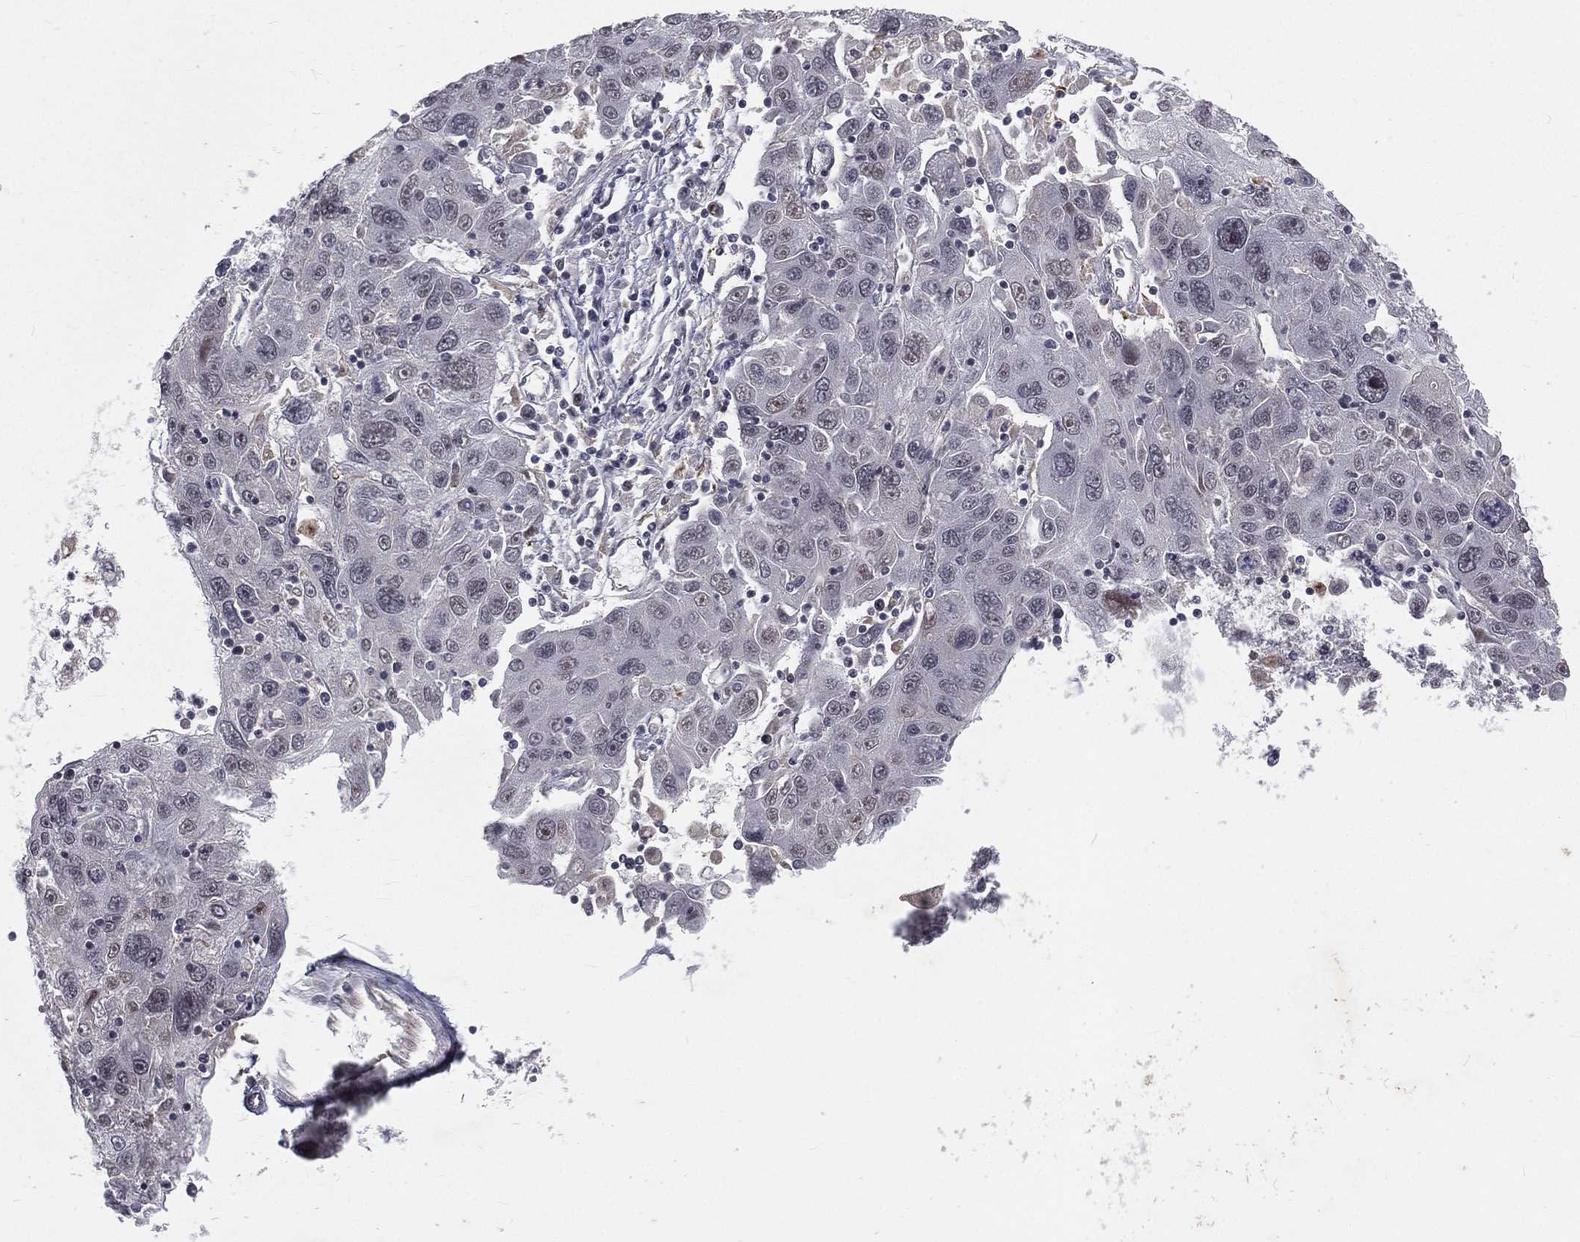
{"staining": {"intensity": "negative", "quantity": "none", "location": "none"}, "tissue": "stomach cancer", "cell_type": "Tumor cells", "image_type": "cancer", "snomed": [{"axis": "morphology", "description": "Adenocarcinoma, NOS"}, {"axis": "topography", "description": "Stomach"}], "caption": "Image shows no protein expression in tumor cells of stomach adenocarcinoma tissue.", "gene": "MORC2", "patient": {"sex": "male", "age": 56}}